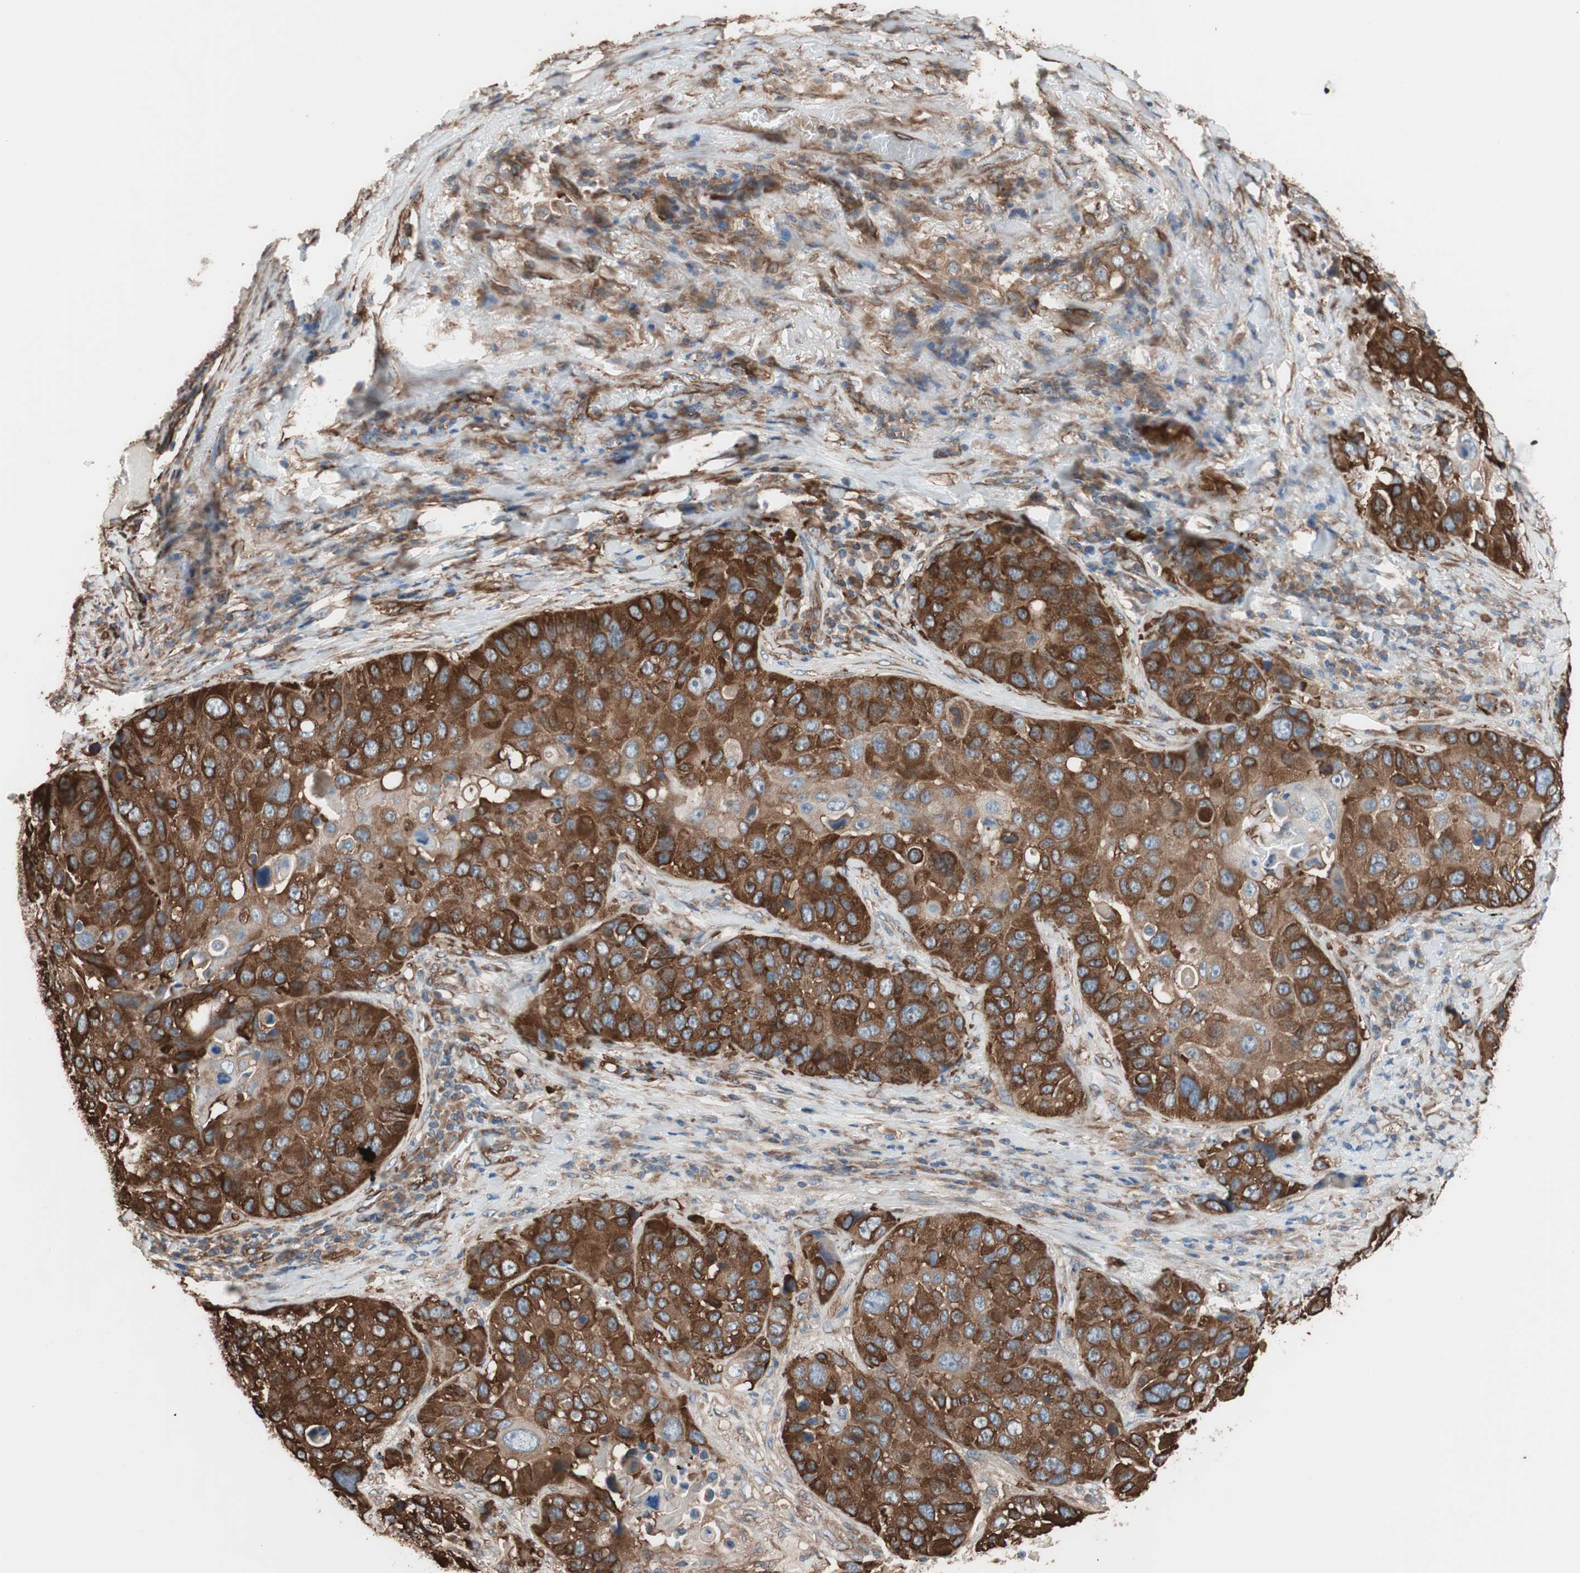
{"staining": {"intensity": "strong", "quantity": ">75%", "location": "cytoplasmic/membranous"}, "tissue": "lung cancer", "cell_type": "Tumor cells", "image_type": "cancer", "snomed": [{"axis": "morphology", "description": "Squamous cell carcinoma, NOS"}, {"axis": "topography", "description": "Lung"}], "caption": "An immunohistochemistry histopathology image of neoplastic tissue is shown. Protein staining in brown labels strong cytoplasmic/membranous positivity in lung cancer (squamous cell carcinoma) within tumor cells.", "gene": "GPSM2", "patient": {"sex": "male", "age": 57}}